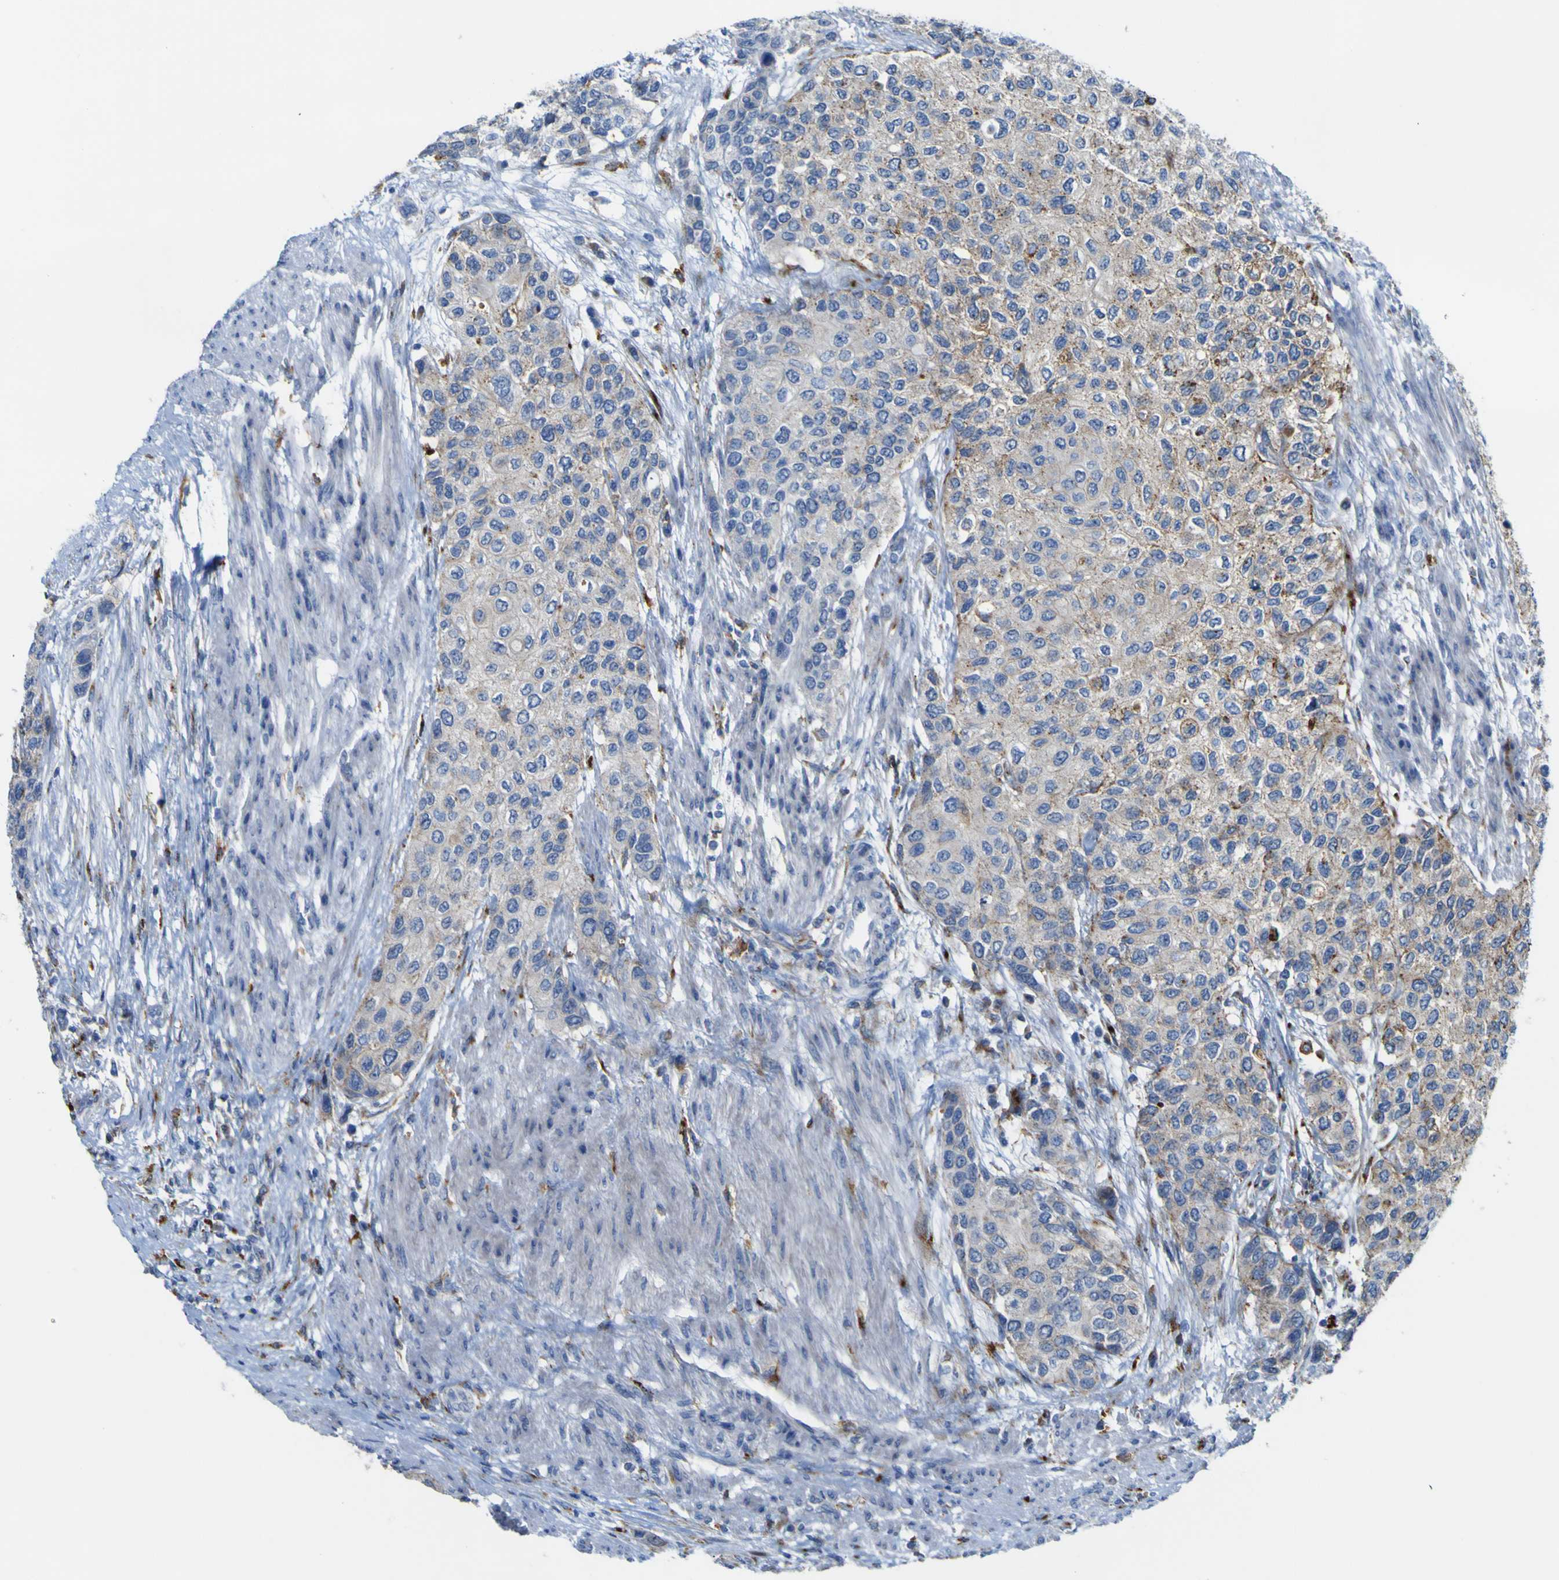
{"staining": {"intensity": "weak", "quantity": "<25%", "location": "cytoplasmic/membranous"}, "tissue": "urothelial cancer", "cell_type": "Tumor cells", "image_type": "cancer", "snomed": [{"axis": "morphology", "description": "Urothelial carcinoma, High grade"}, {"axis": "topography", "description": "Urinary bladder"}], "caption": "DAB (3,3'-diaminobenzidine) immunohistochemical staining of urothelial cancer reveals no significant staining in tumor cells.", "gene": "PTPRF", "patient": {"sex": "female", "age": 56}}